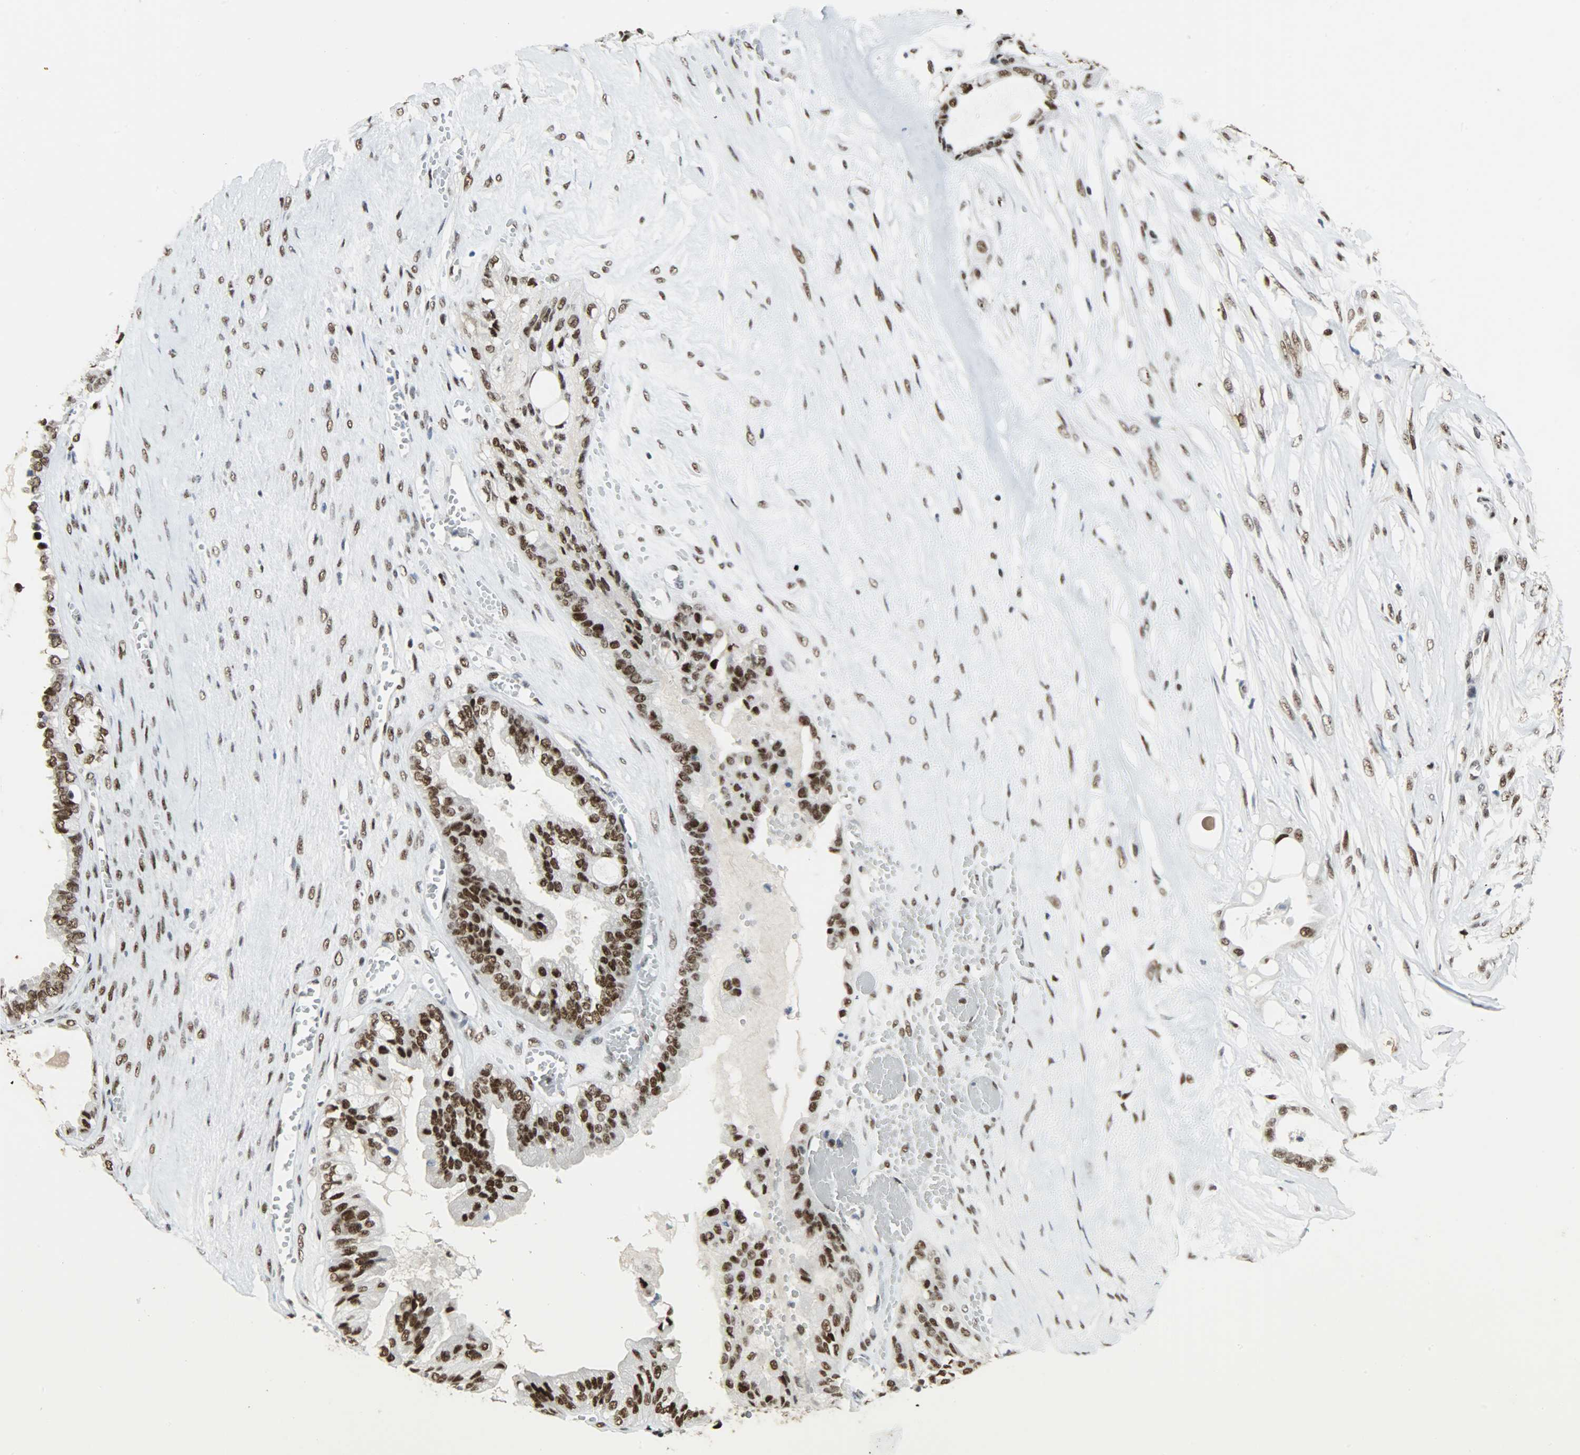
{"staining": {"intensity": "strong", "quantity": ">75%", "location": "nuclear"}, "tissue": "ovarian cancer", "cell_type": "Tumor cells", "image_type": "cancer", "snomed": [{"axis": "morphology", "description": "Carcinoma, NOS"}, {"axis": "morphology", "description": "Carcinoma, endometroid"}, {"axis": "topography", "description": "Ovary"}], "caption": "Immunohistochemistry photomicrograph of neoplastic tissue: human endometroid carcinoma (ovarian) stained using IHC reveals high levels of strong protein expression localized specifically in the nuclear of tumor cells, appearing as a nuclear brown color.", "gene": "SSB", "patient": {"sex": "female", "age": 50}}